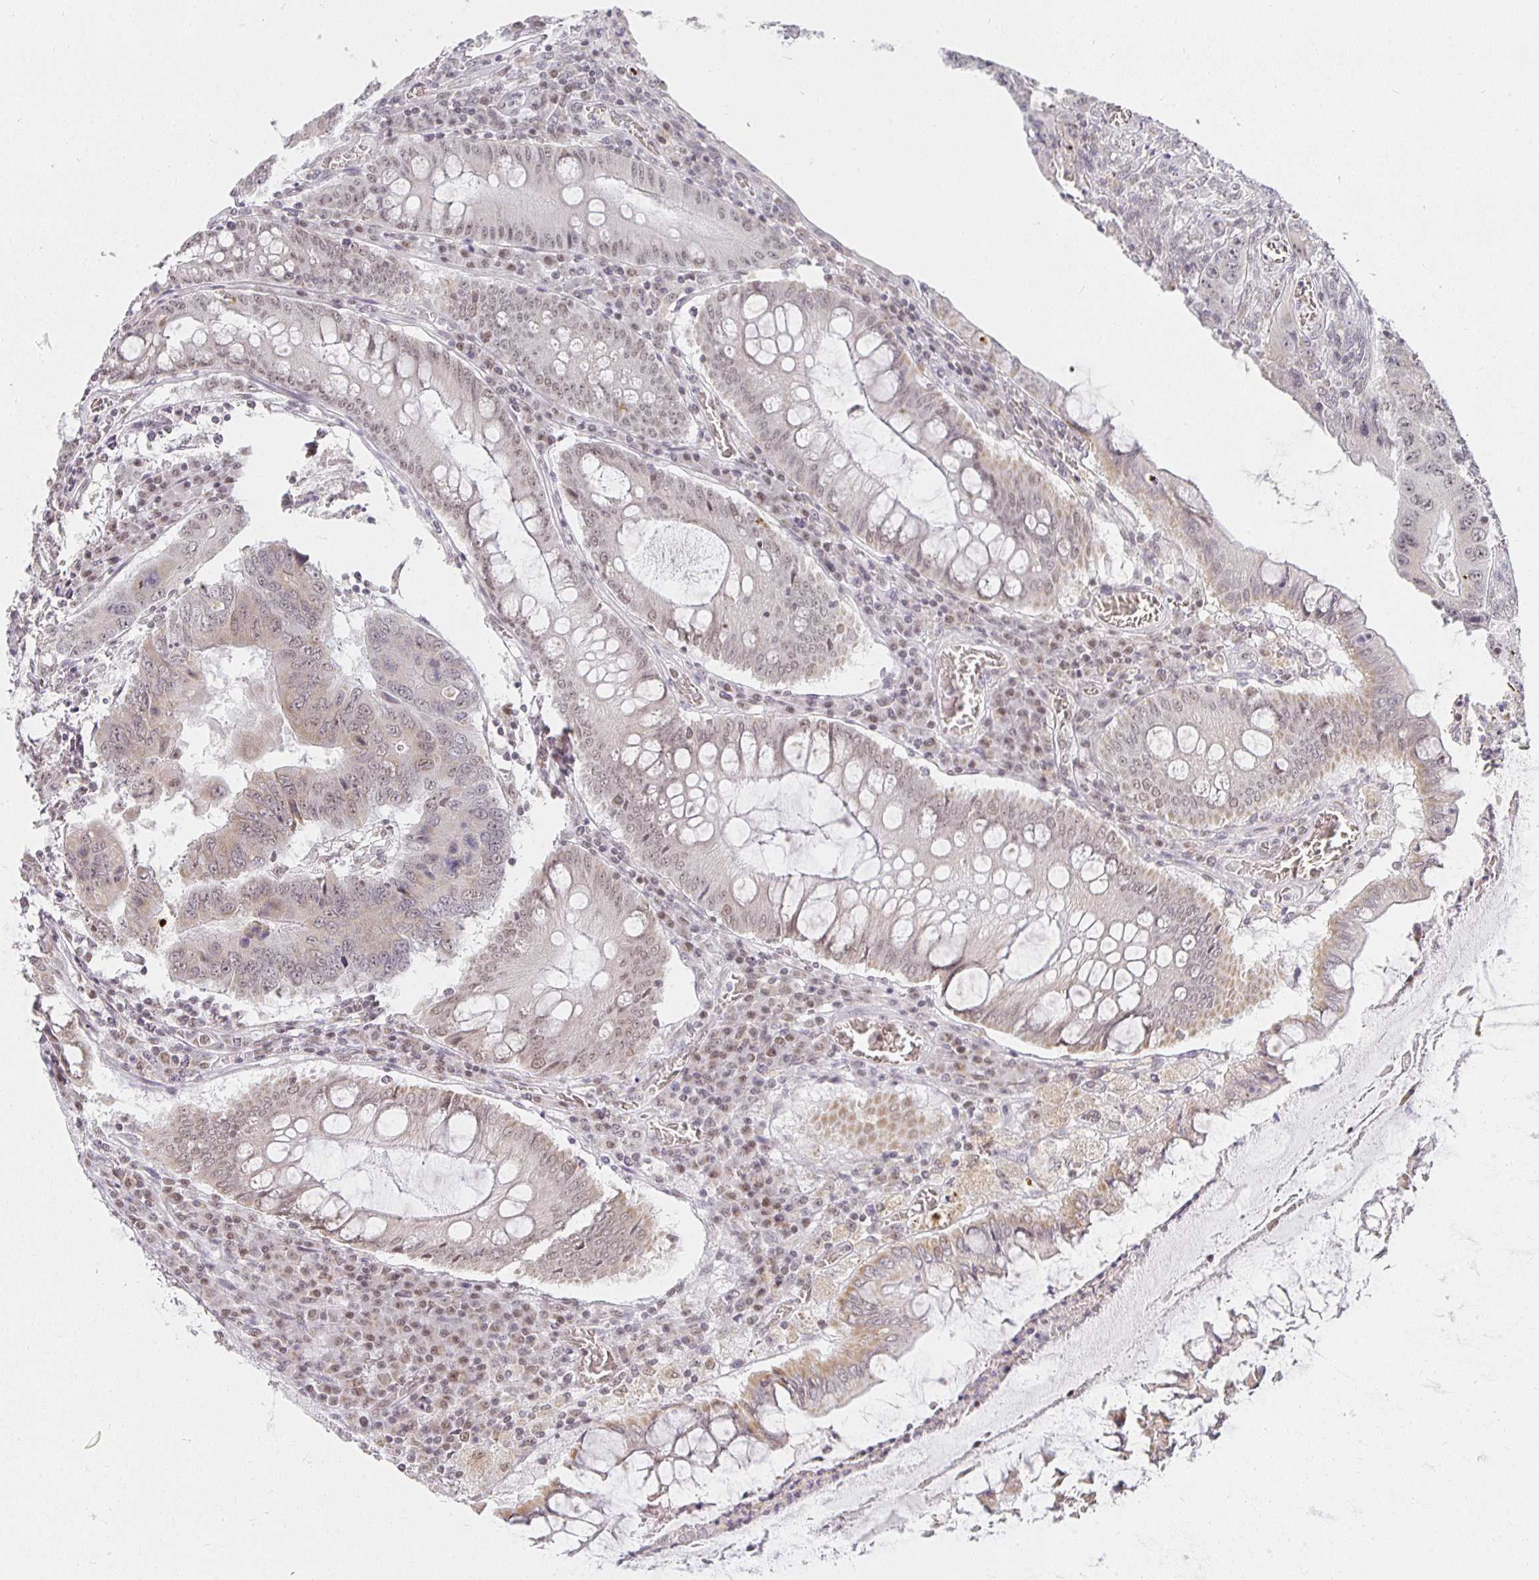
{"staining": {"intensity": "weak", "quantity": "<25%", "location": "cytoplasmic/membranous,nuclear"}, "tissue": "colorectal cancer", "cell_type": "Tumor cells", "image_type": "cancer", "snomed": [{"axis": "morphology", "description": "Adenocarcinoma, NOS"}, {"axis": "topography", "description": "Colon"}], "caption": "High power microscopy histopathology image of an IHC micrograph of colorectal cancer (adenocarcinoma), revealing no significant positivity in tumor cells. (Brightfield microscopy of DAB (3,3'-diaminobenzidine) immunohistochemistry at high magnification).", "gene": "SMARCA2", "patient": {"sex": "male", "age": 53}}